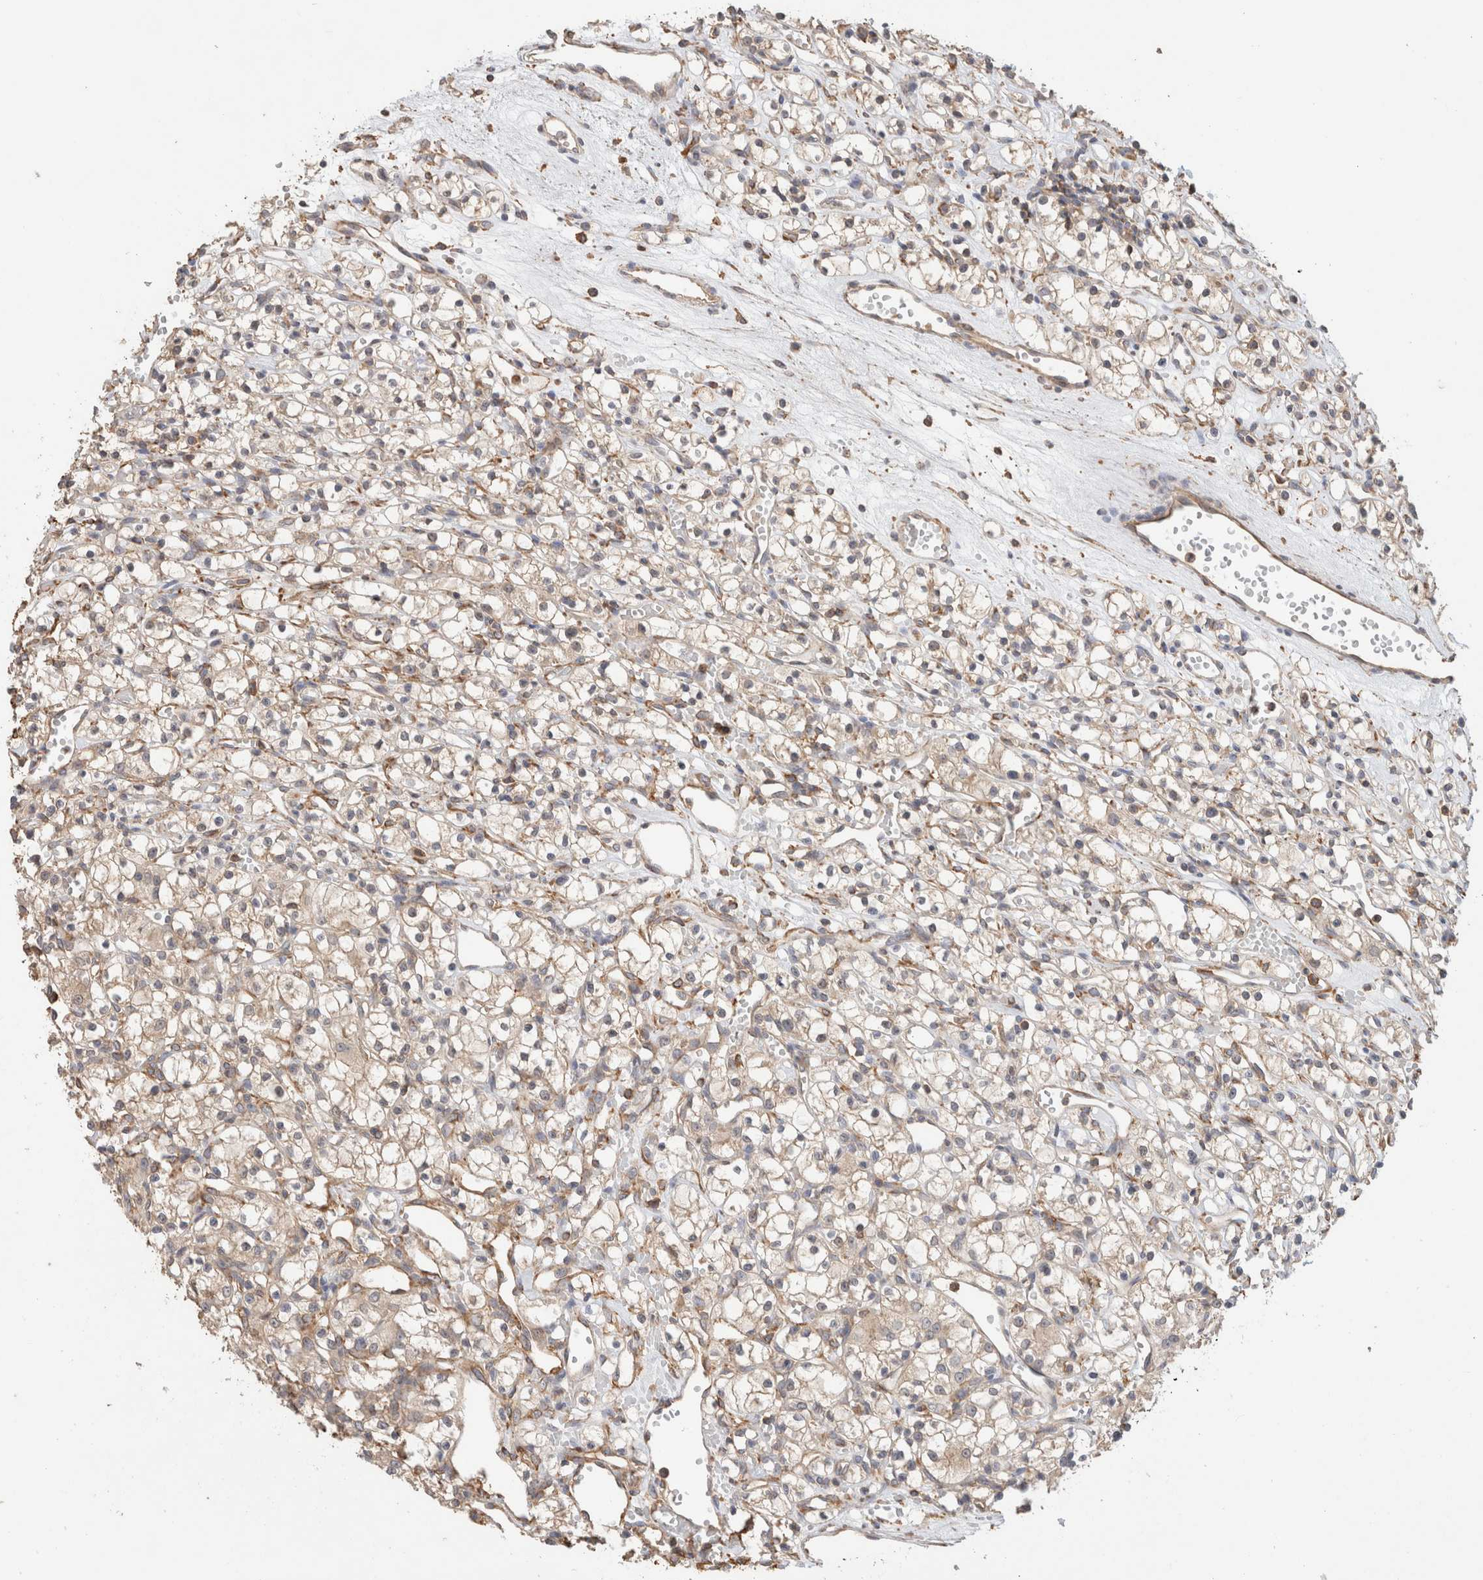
{"staining": {"intensity": "weak", "quantity": "25%-75%", "location": "cytoplasmic/membranous"}, "tissue": "renal cancer", "cell_type": "Tumor cells", "image_type": "cancer", "snomed": [{"axis": "morphology", "description": "Adenocarcinoma, NOS"}, {"axis": "topography", "description": "Kidney"}], "caption": "Immunohistochemistry histopathology image of adenocarcinoma (renal) stained for a protein (brown), which demonstrates low levels of weak cytoplasmic/membranous positivity in approximately 25%-75% of tumor cells.", "gene": "CFAP418", "patient": {"sex": "female", "age": 59}}